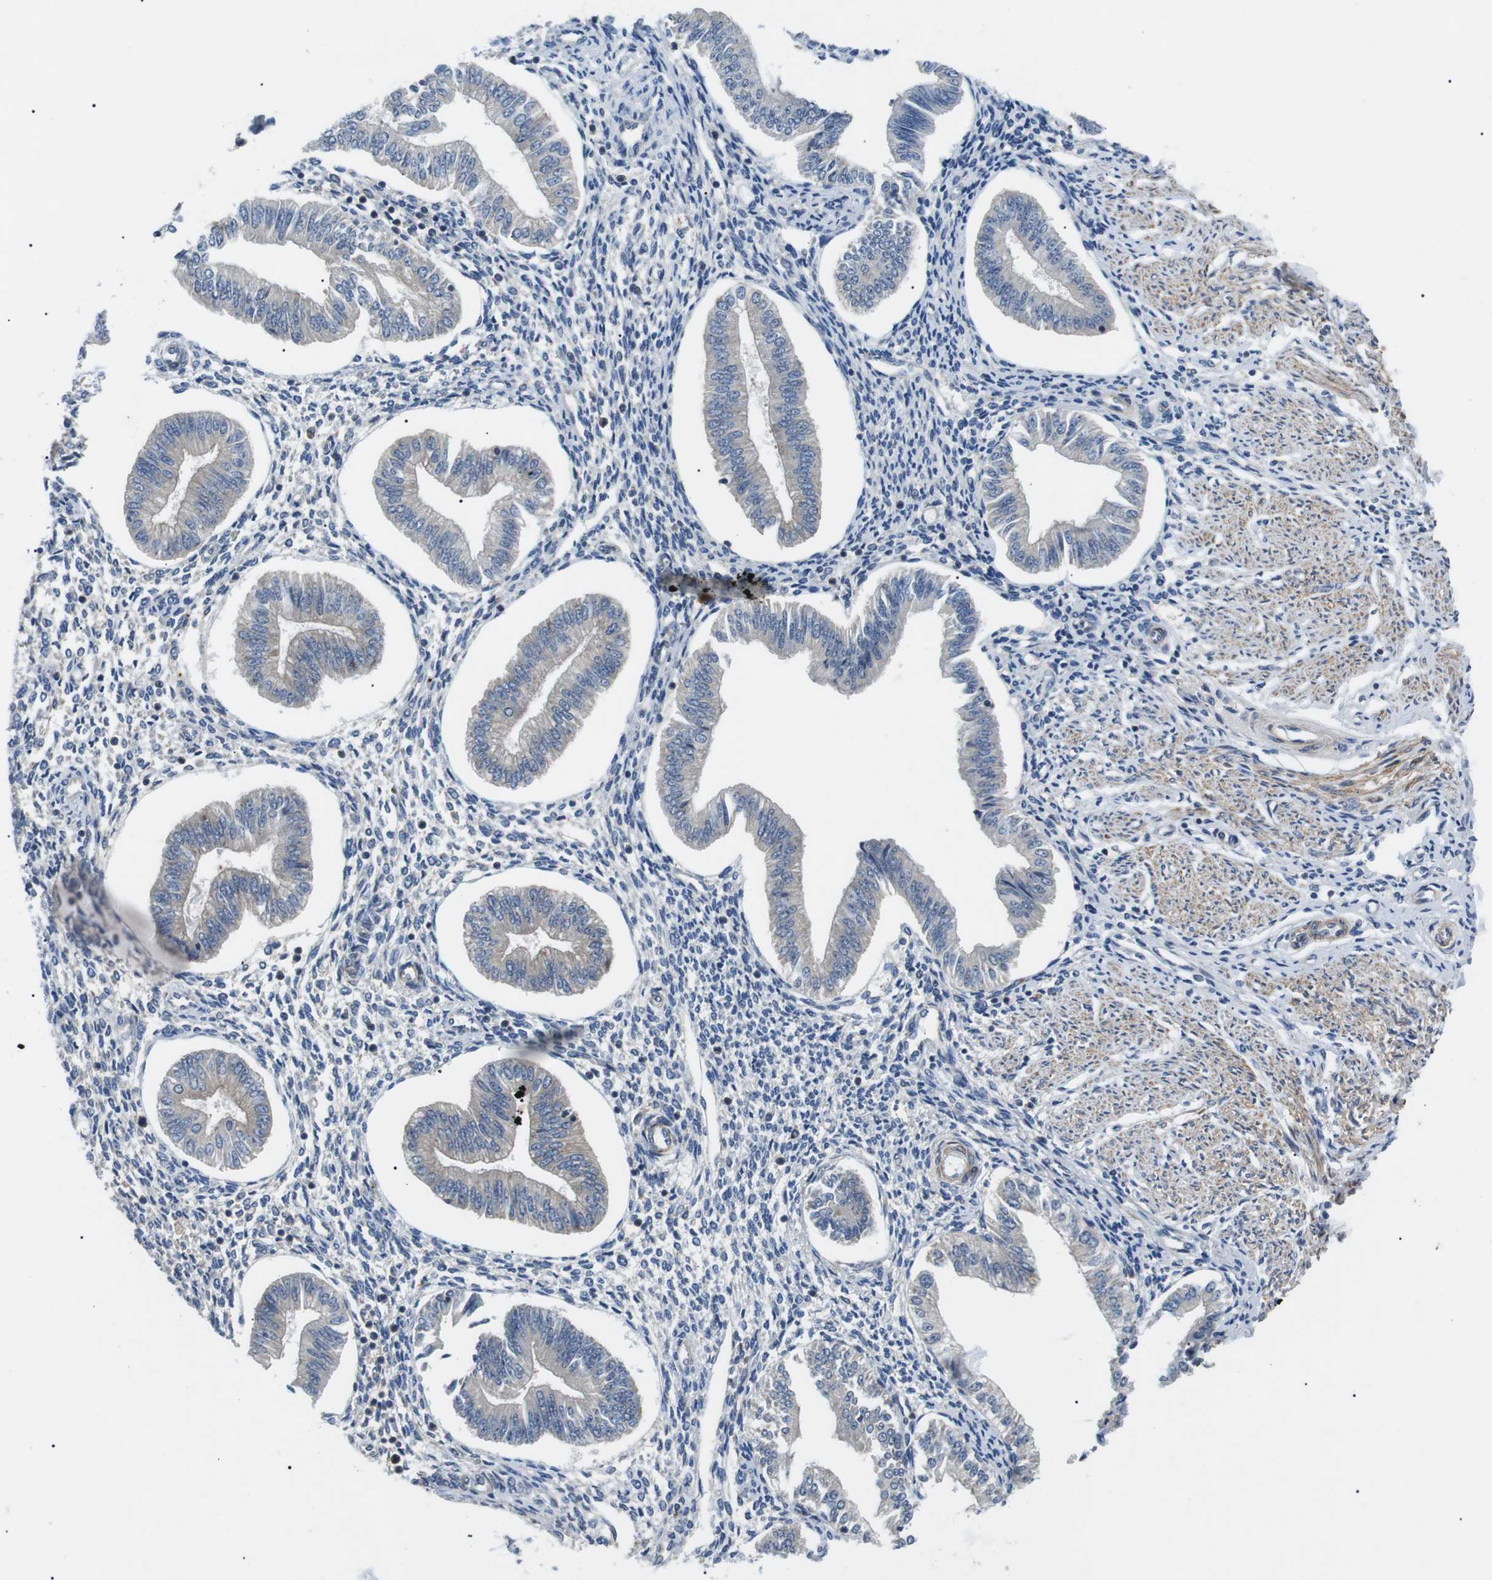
{"staining": {"intensity": "moderate", "quantity": "<25%", "location": "cytoplasmic/membranous"}, "tissue": "endometrium", "cell_type": "Cells in endometrial stroma", "image_type": "normal", "snomed": [{"axis": "morphology", "description": "Normal tissue, NOS"}, {"axis": "topography", "description": "Endometrium"}], "caption": "About <25% of cells in endometrial stroma in benign endometrium display moderate cytoplasmic/membranous protein staining as visualized by brown immunohistochemical staining.", "gene": "DIPK1A", "patient": {"sex": "female", "age": 50}}